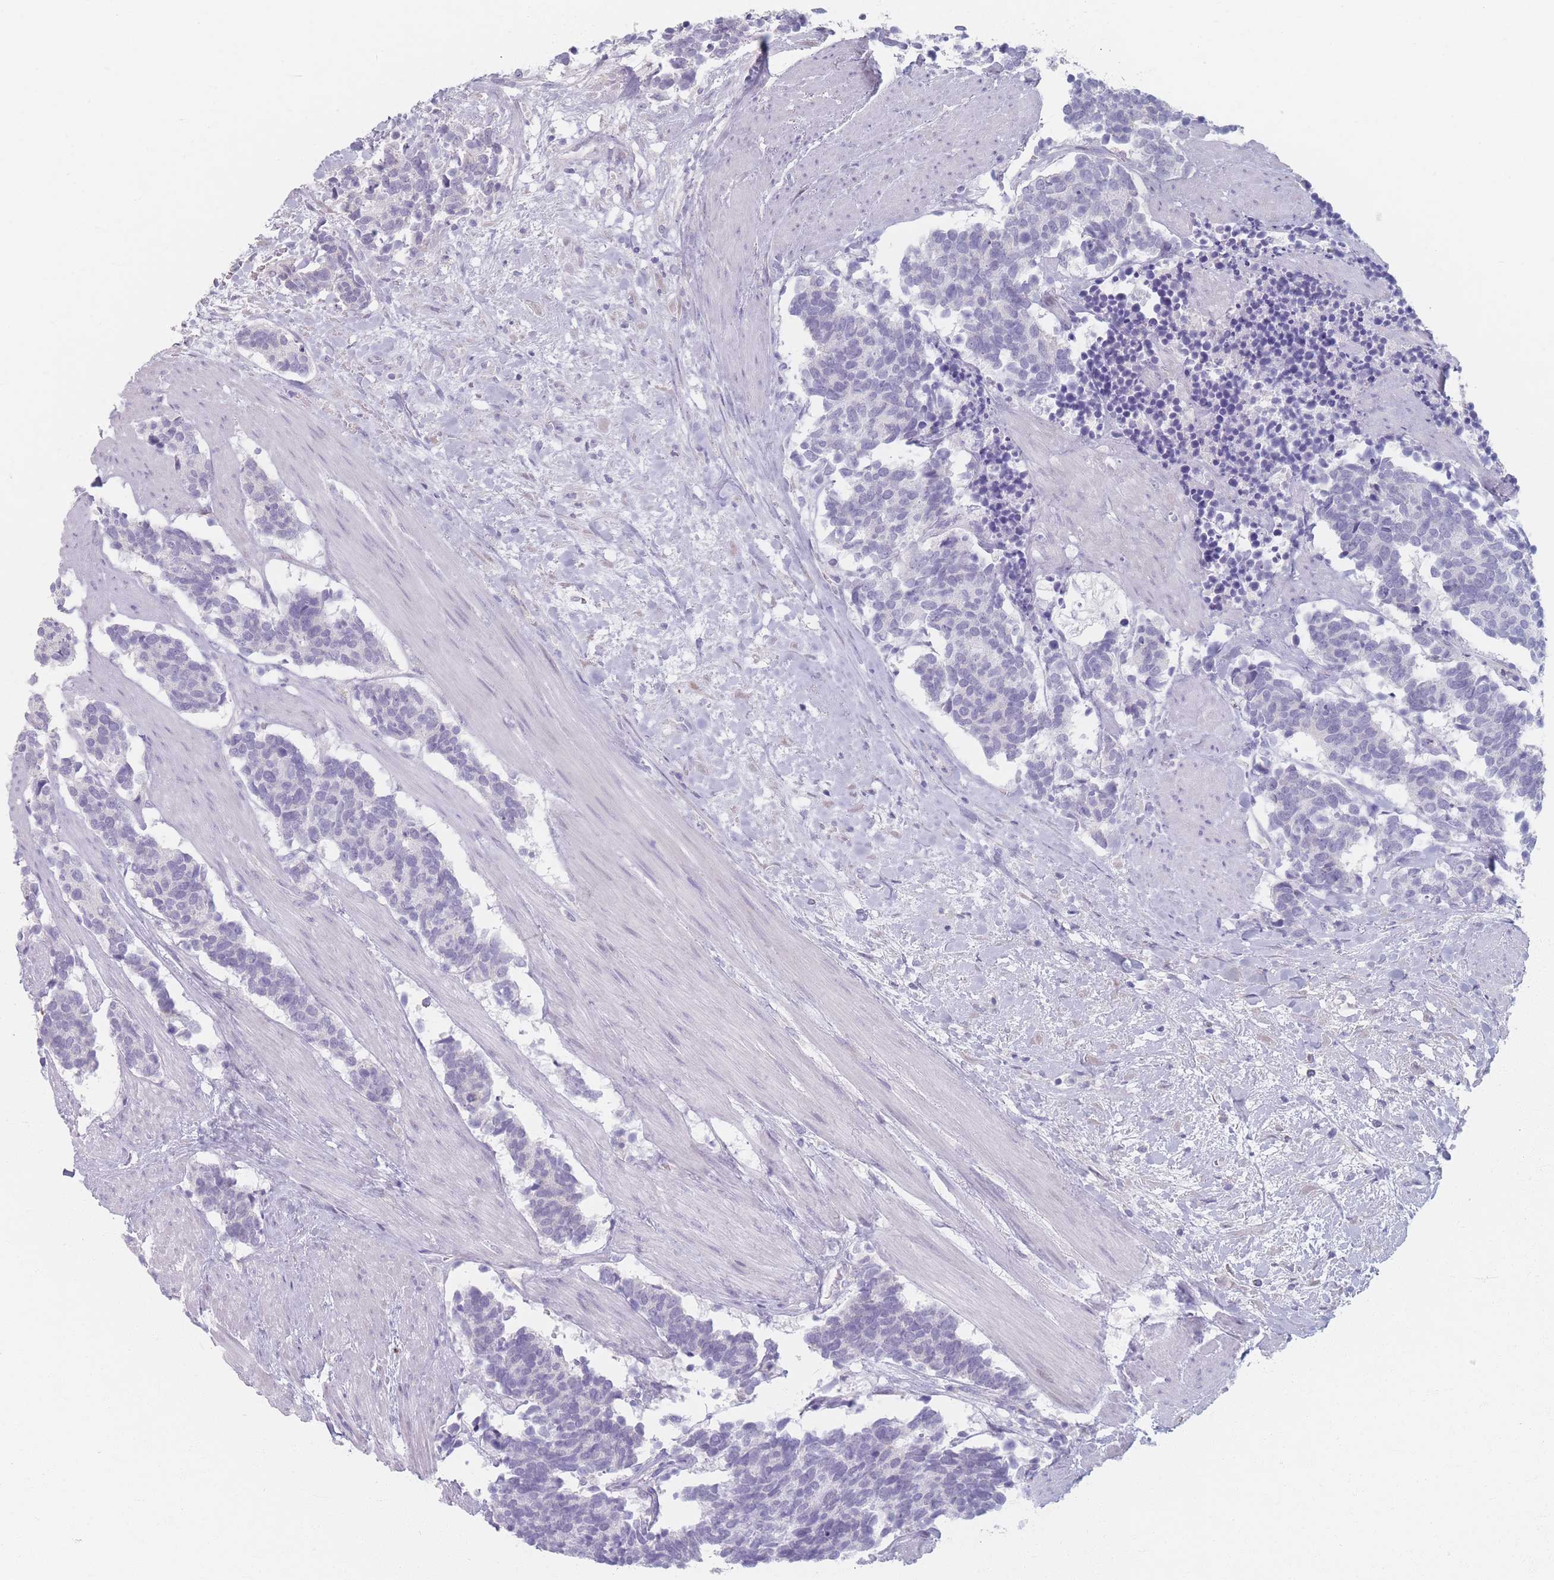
{"staining": {"intensity": "negative", "quantity": "none", "location": "none"}, "tissue": "carcinoid", "cell_type": "Tumor cells", "image_type": "cancer", "snomed": [{"axis": "morphology", "description": "Carcinoma, NOS"}, {"axis": "morphology", "description": "Carcinoid, malignant, NOS"}, {"axis": "topography", "description": "Prostate"}], "caption": "Histopathology image shows no significant protein positivity in tumor cells of carcinoid.", "gene": "PIGM", "patient": {"sex": "male", "age": 57}}